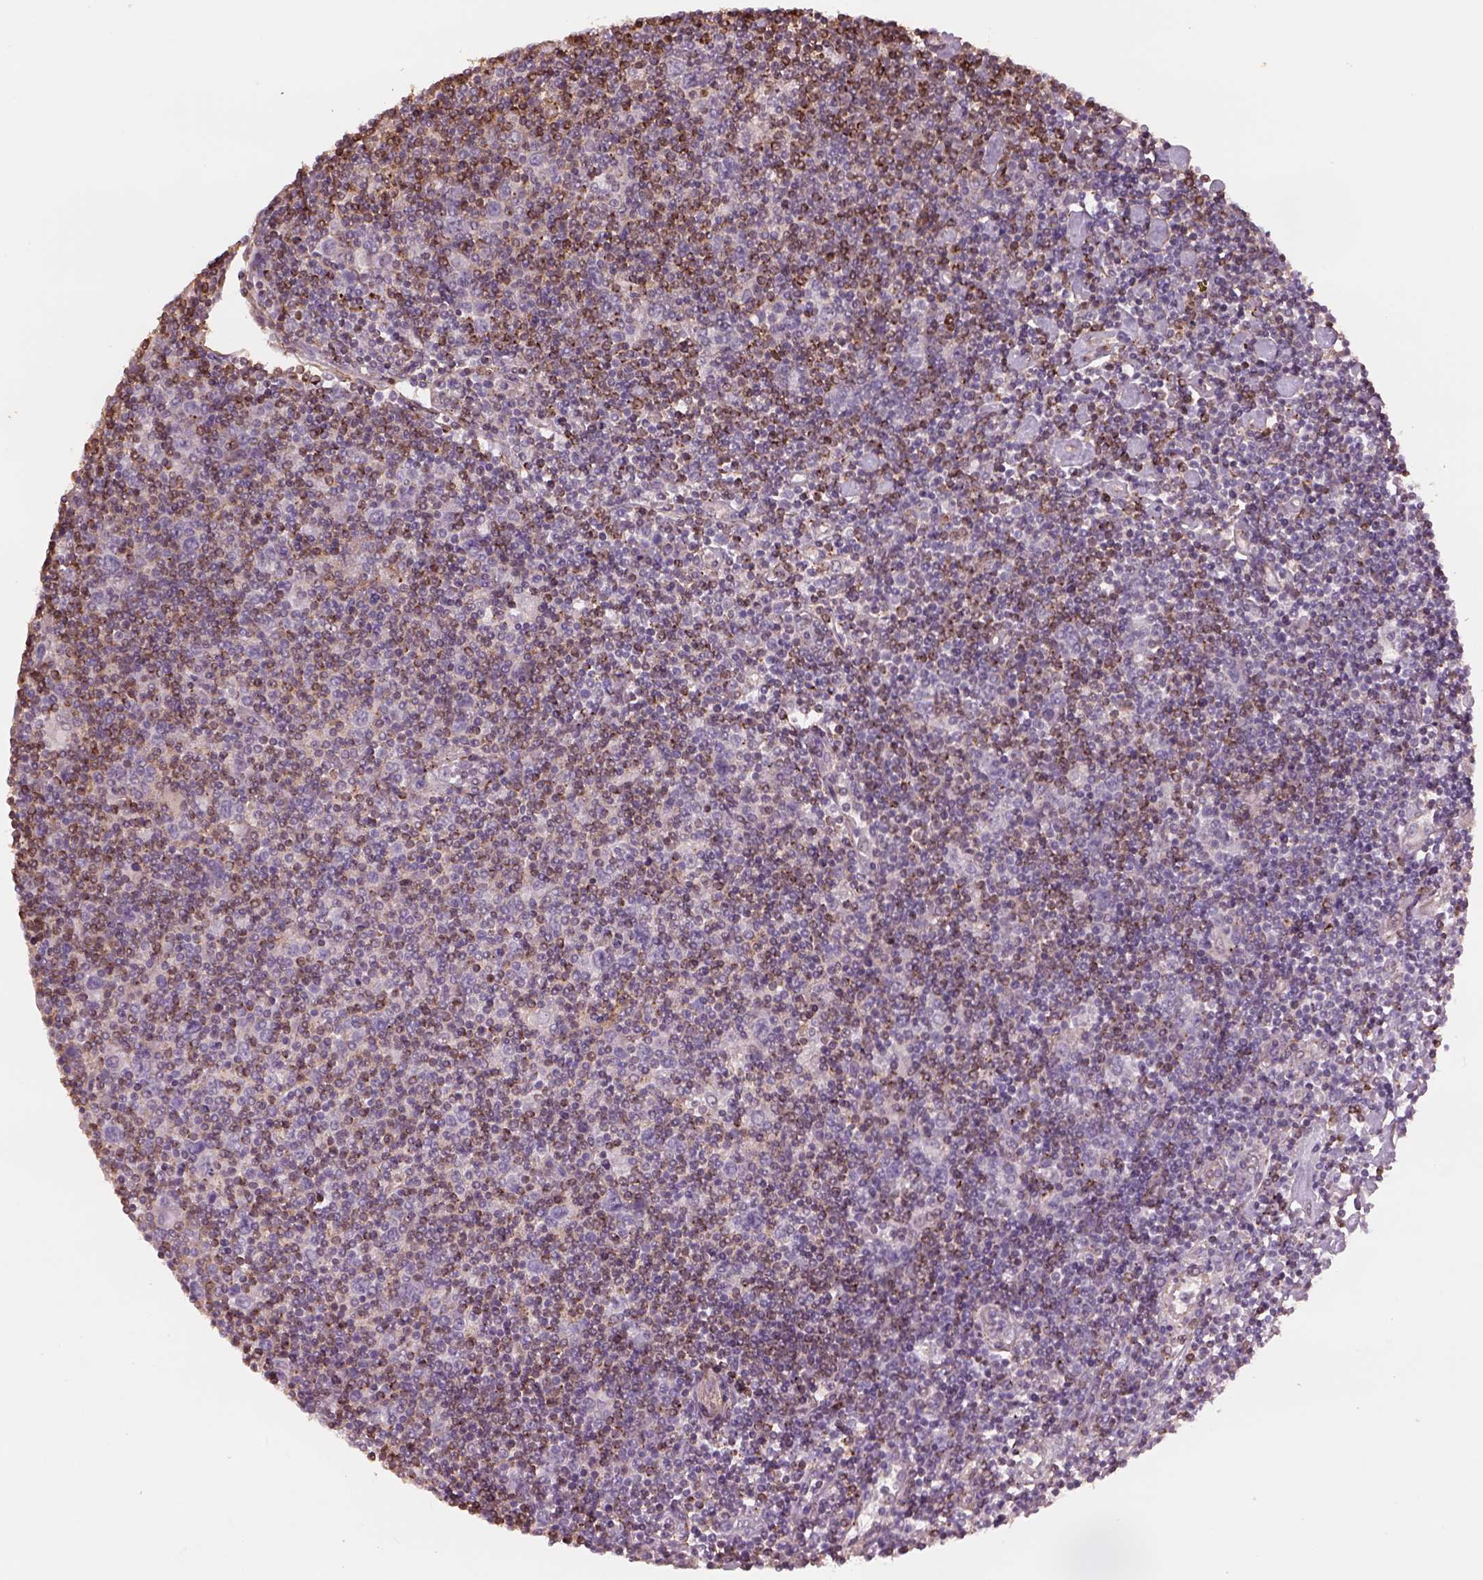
{"staining": {"intensity": "negative", "quantity": "none", "location": "none"}, "tissue": "lymphoma", "cell_type": "Tumor cells", "image_type": "cancer", "snomed": [{"axis": "morphology", "description": "Hodgkin's disease, NOS"}, {"axis": "topography", "description": "Lymph node"}], "caption": "Immunohistochemistry image of human lymphoma stained for a protein (brown), which displays no positivity in tumor cells. (DAB (3,3'-diaminobenzidine) immunohistochemistry with hematoxylin counter stain).", "gene": "LIN7A", "patient": {"sex": "male", "age": 40}}